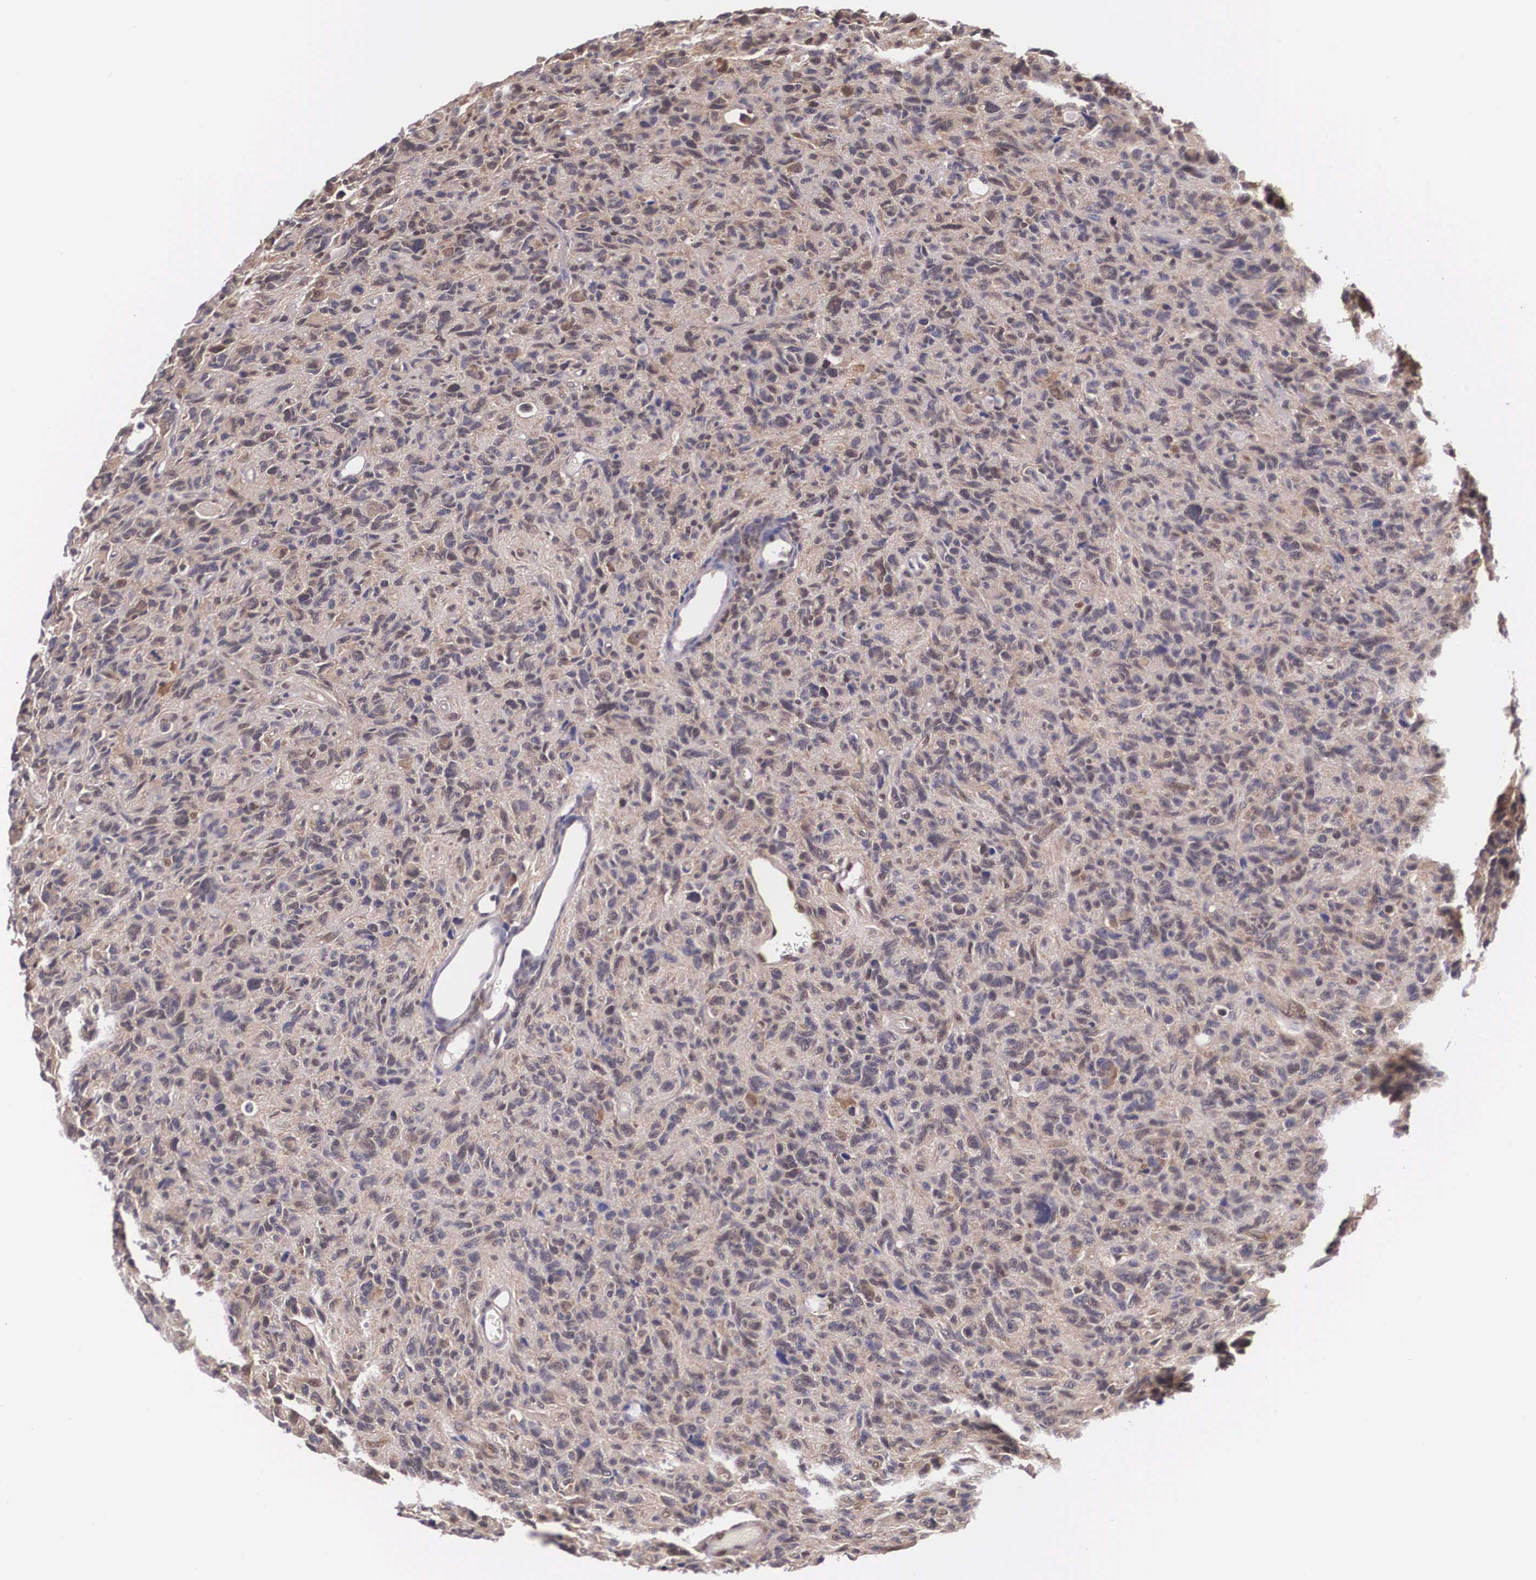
{"staining": {"intensity": "weak", "quantity": "<25%", "location": "cytoplasmic/membranous"}, "tissue": "glioma", "cell_type": "Tumor cells", "image_type": "cancer", "snomed": [{"axis": "morphology", "description": "Glioma, malignant, High grade"}, {"axis": "topography", "description": "Brain"}], "caption": "A micrograph of human glioma is negative for staining in tumor cells.", "gene": "IGBP1", "patient": {"sex": "female", "age": 60}}